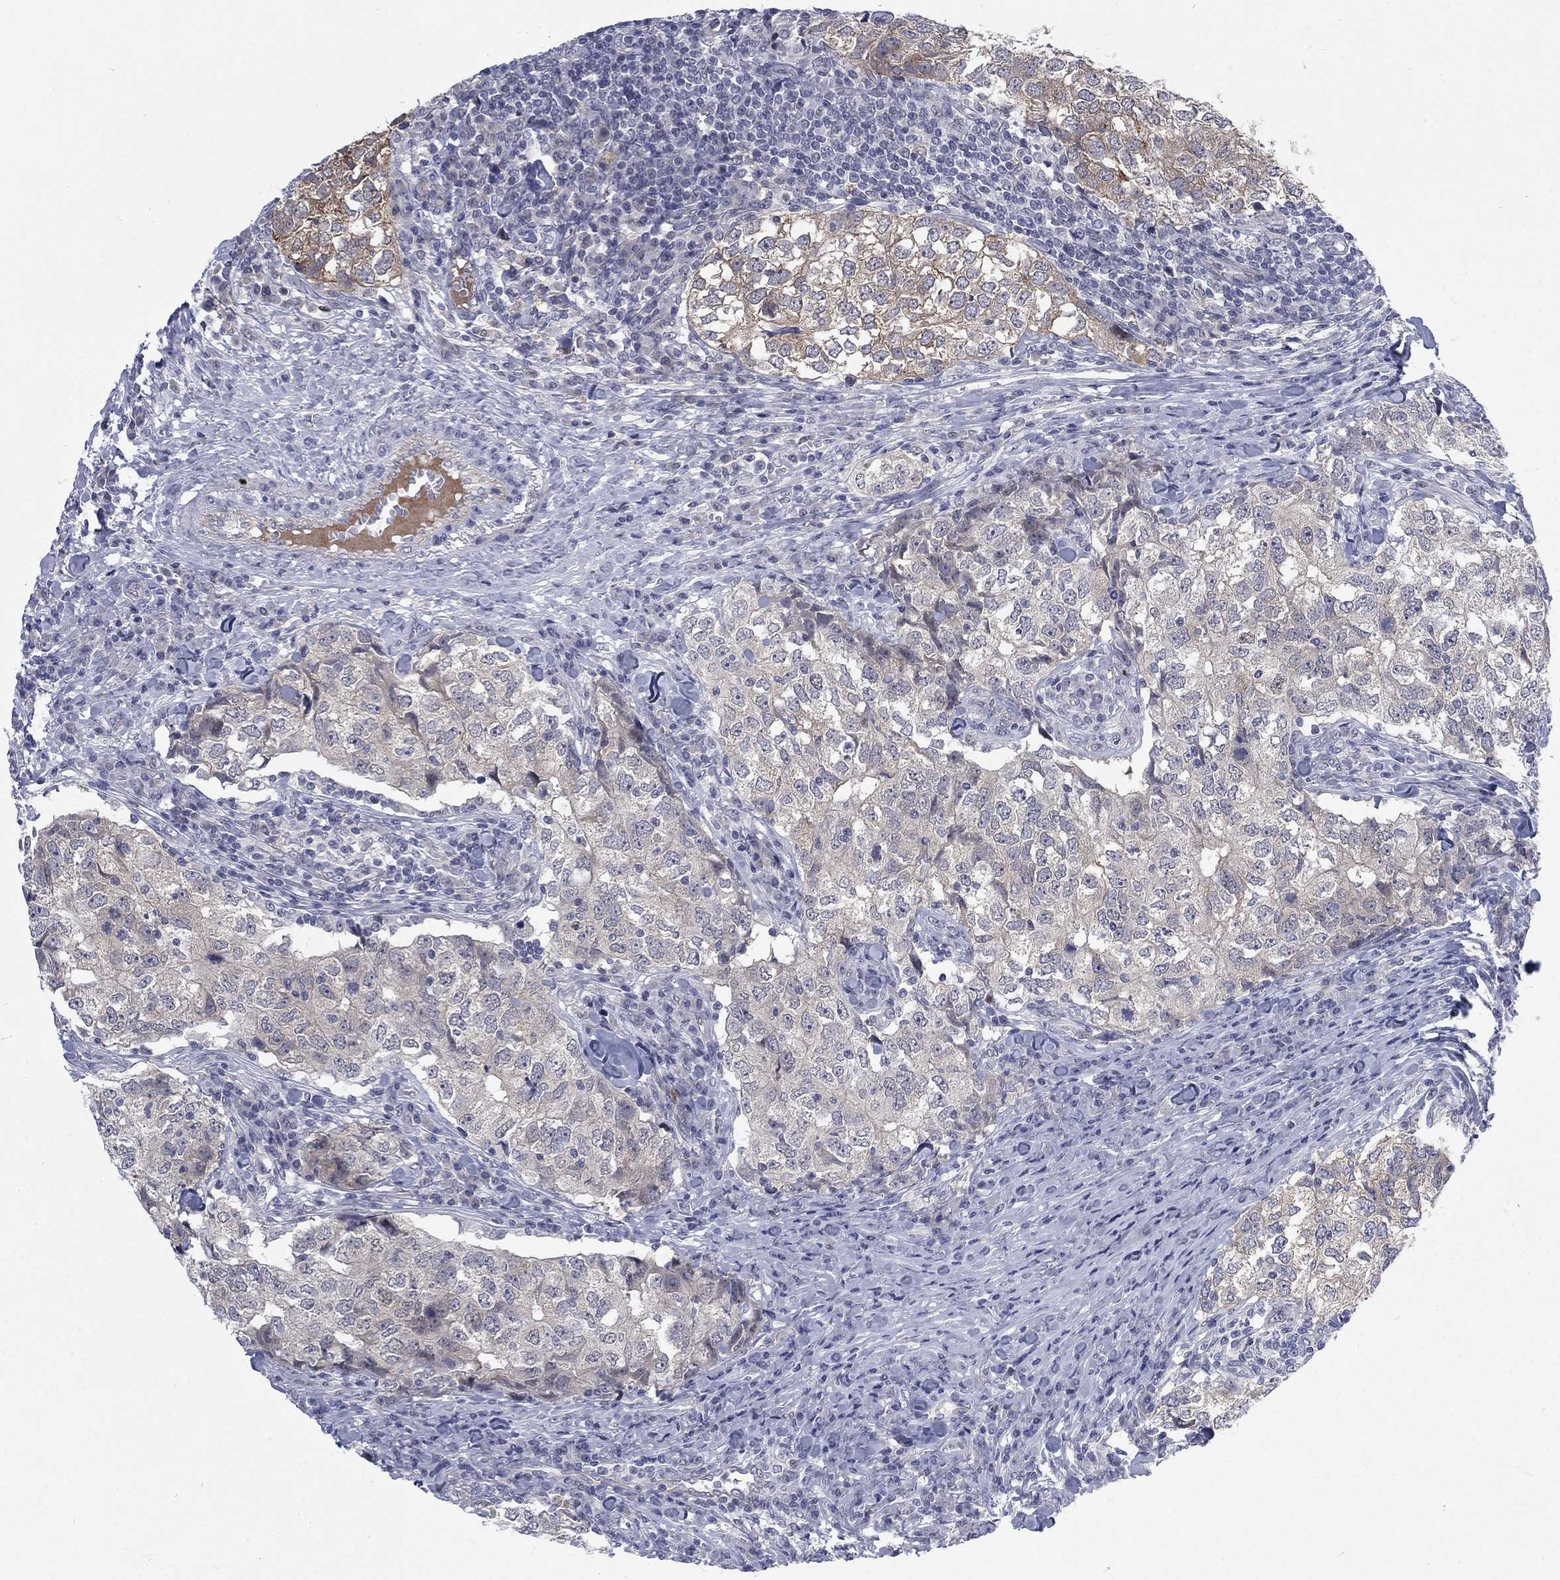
{"staining": {"intensity": "weak", "quantity": "25%-75%", "location": "cytoplasmic/membranous"}, "tissue": "breast cancer", "cell_type": "Tumor cells", "image_type": "cancer", "snomed": [{"axis": "morphology", "description": "Duct carcinoma"}, {"axis": "topography", "description": "Breast"}], "caption": "Immunohistochemistry of human intraductal carcinoma (breast) displays low levels of weak cytoplasmic/membranous staining in about 25%-75% of tumor cells. (IHC, brightfield microscopy, high magnification).", "gene": "PHKA1", "patient": {"sex": "female", "age": 30}}